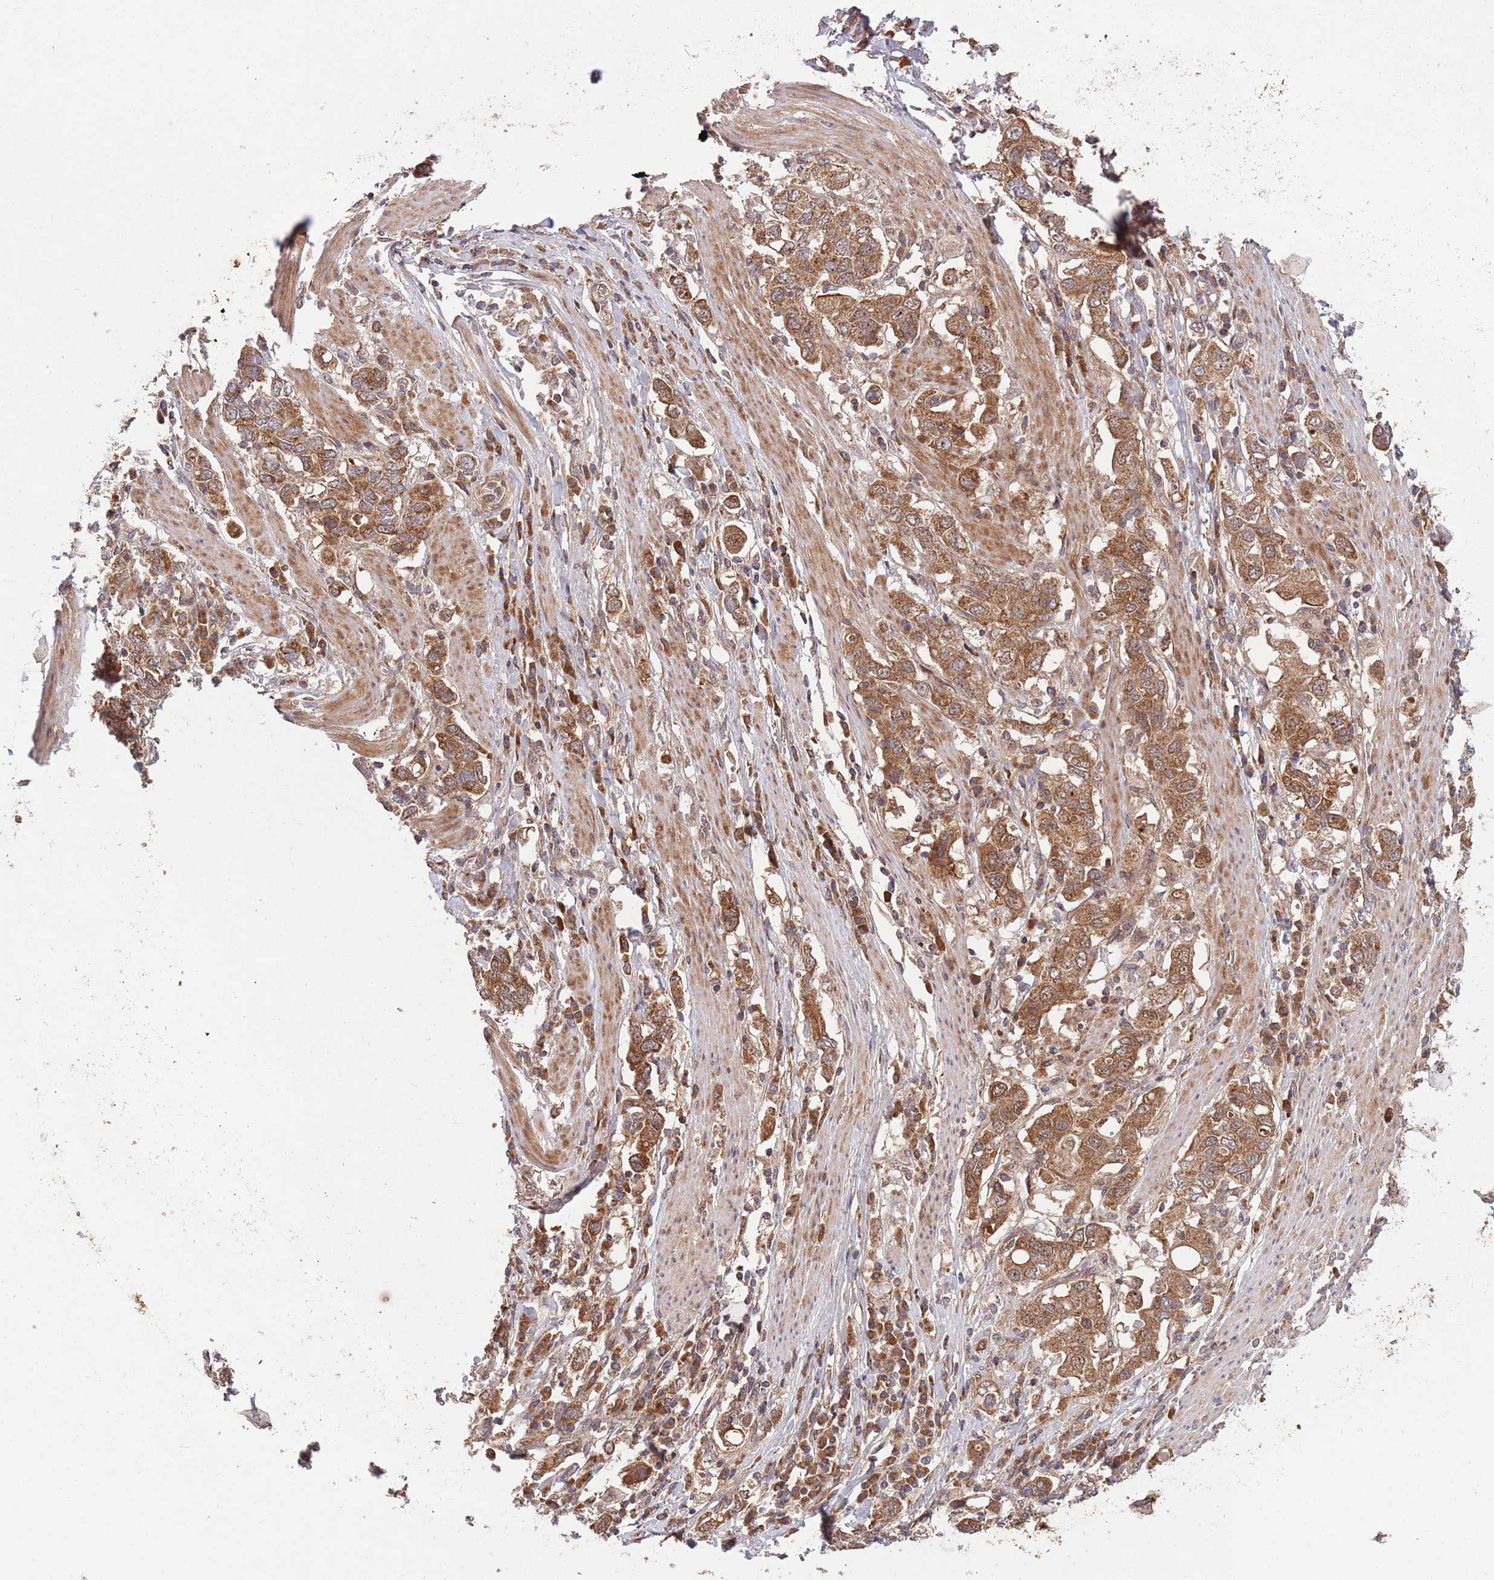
{"staining": {"intensity": "strong", "quantity": ">75%", "location": "cytoplasmic/membranous"}, "tissue": "stomach cancer", "cell_type": "Tumor cells", "image_type": "cancer", "snomed": [{"axis": "morphology", "description": "Adenocarcinoma, NOS"}, {"axis": "topography", "description": "Stomach, upper"}, {"axis": "topography", "description": "Stomach"}], "caption": "An immunohistochemistry image of tumor tissue is shown. Protein staining in brown shows strong cytoplasmic/membranous positivity in adenocarcinoma (stomach) within tumor cells.", "gene": "MFNG", "patient": {"sex": "male", "age": 62}}